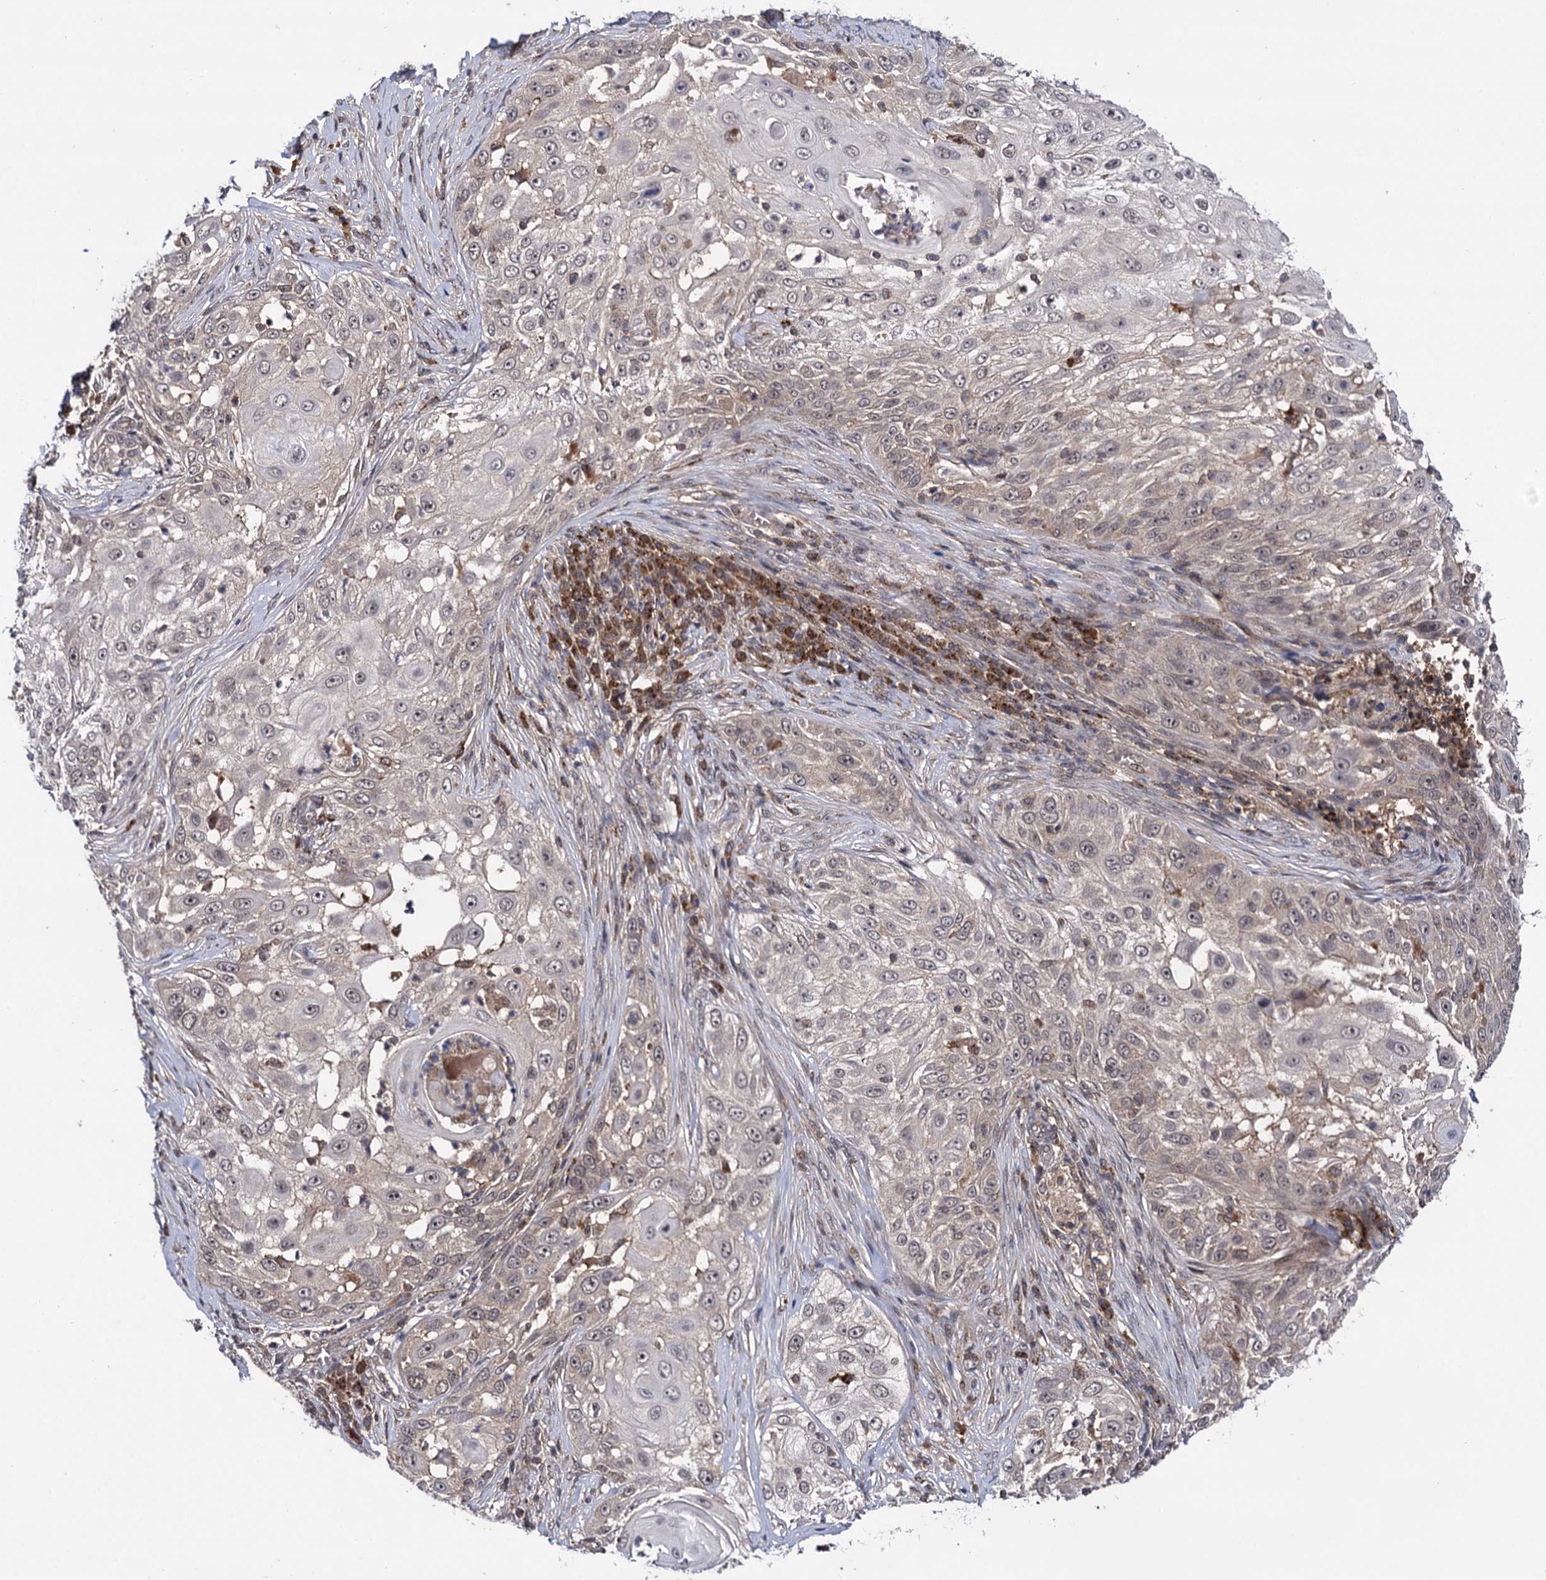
{"staining": {"intensity": "weak", "quantity": "25%-75%", "location": "nuclear"}, "tissue": "skin cancer", "cell_type": "Tumor cells", "image_type": "cancer", "snomed": [{"axis": "morphology", "description": "Squamous cell carcinoma, NOS"}, {"axis": "topography", "description": "Skin"}], "caption": "Skin squamous cell carcinoma stained with a brown dye displays weak nuclear positive expression in about 25%-75% of tumor cells.", "gene": "MICAL2", "patient": {"sex": "female", "age": 44}}